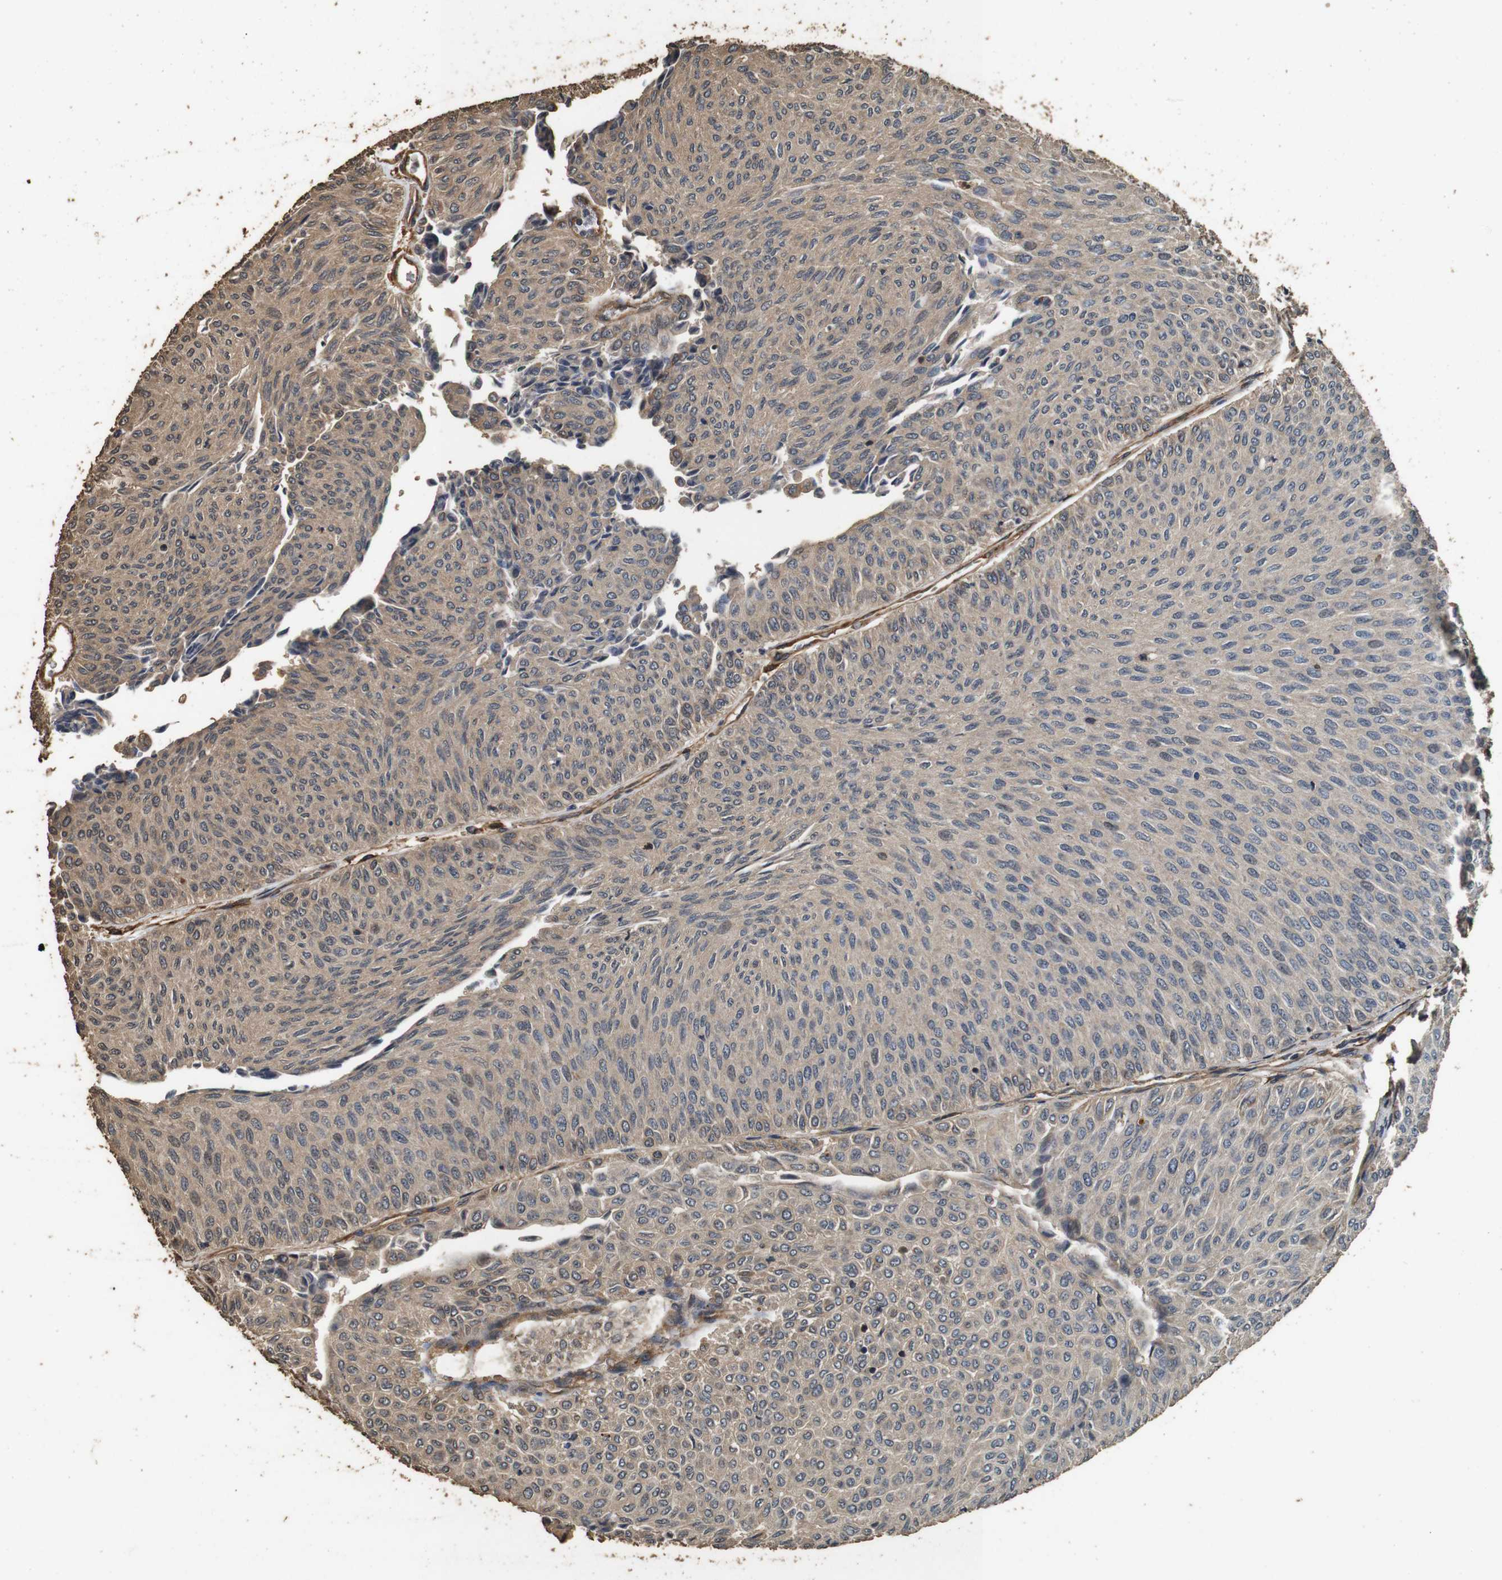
{"staining": {"intensity": "moderate", "quantity": ">75%", "location": "cytoplasmic/membranous"}, "tissue": "urothelial cancer", "cell_type": "Tumor cells", "image_type": "cancer", "snomed": [{"axis": "morphology", "description": "Urothelial carcinoma, Low grade"}, {"axis": "topography", "description": "Urinary bladder"}], "caption": "Moderate cytoplasmic/membranous staining for a protein is appreciated in approximately >75% of tumor cells of urothelial carcinoma (low-grade) using immunohistochemistry (IHC).", "gene": "CNPY4", "patient": {"sex": "male", "age": 78}}